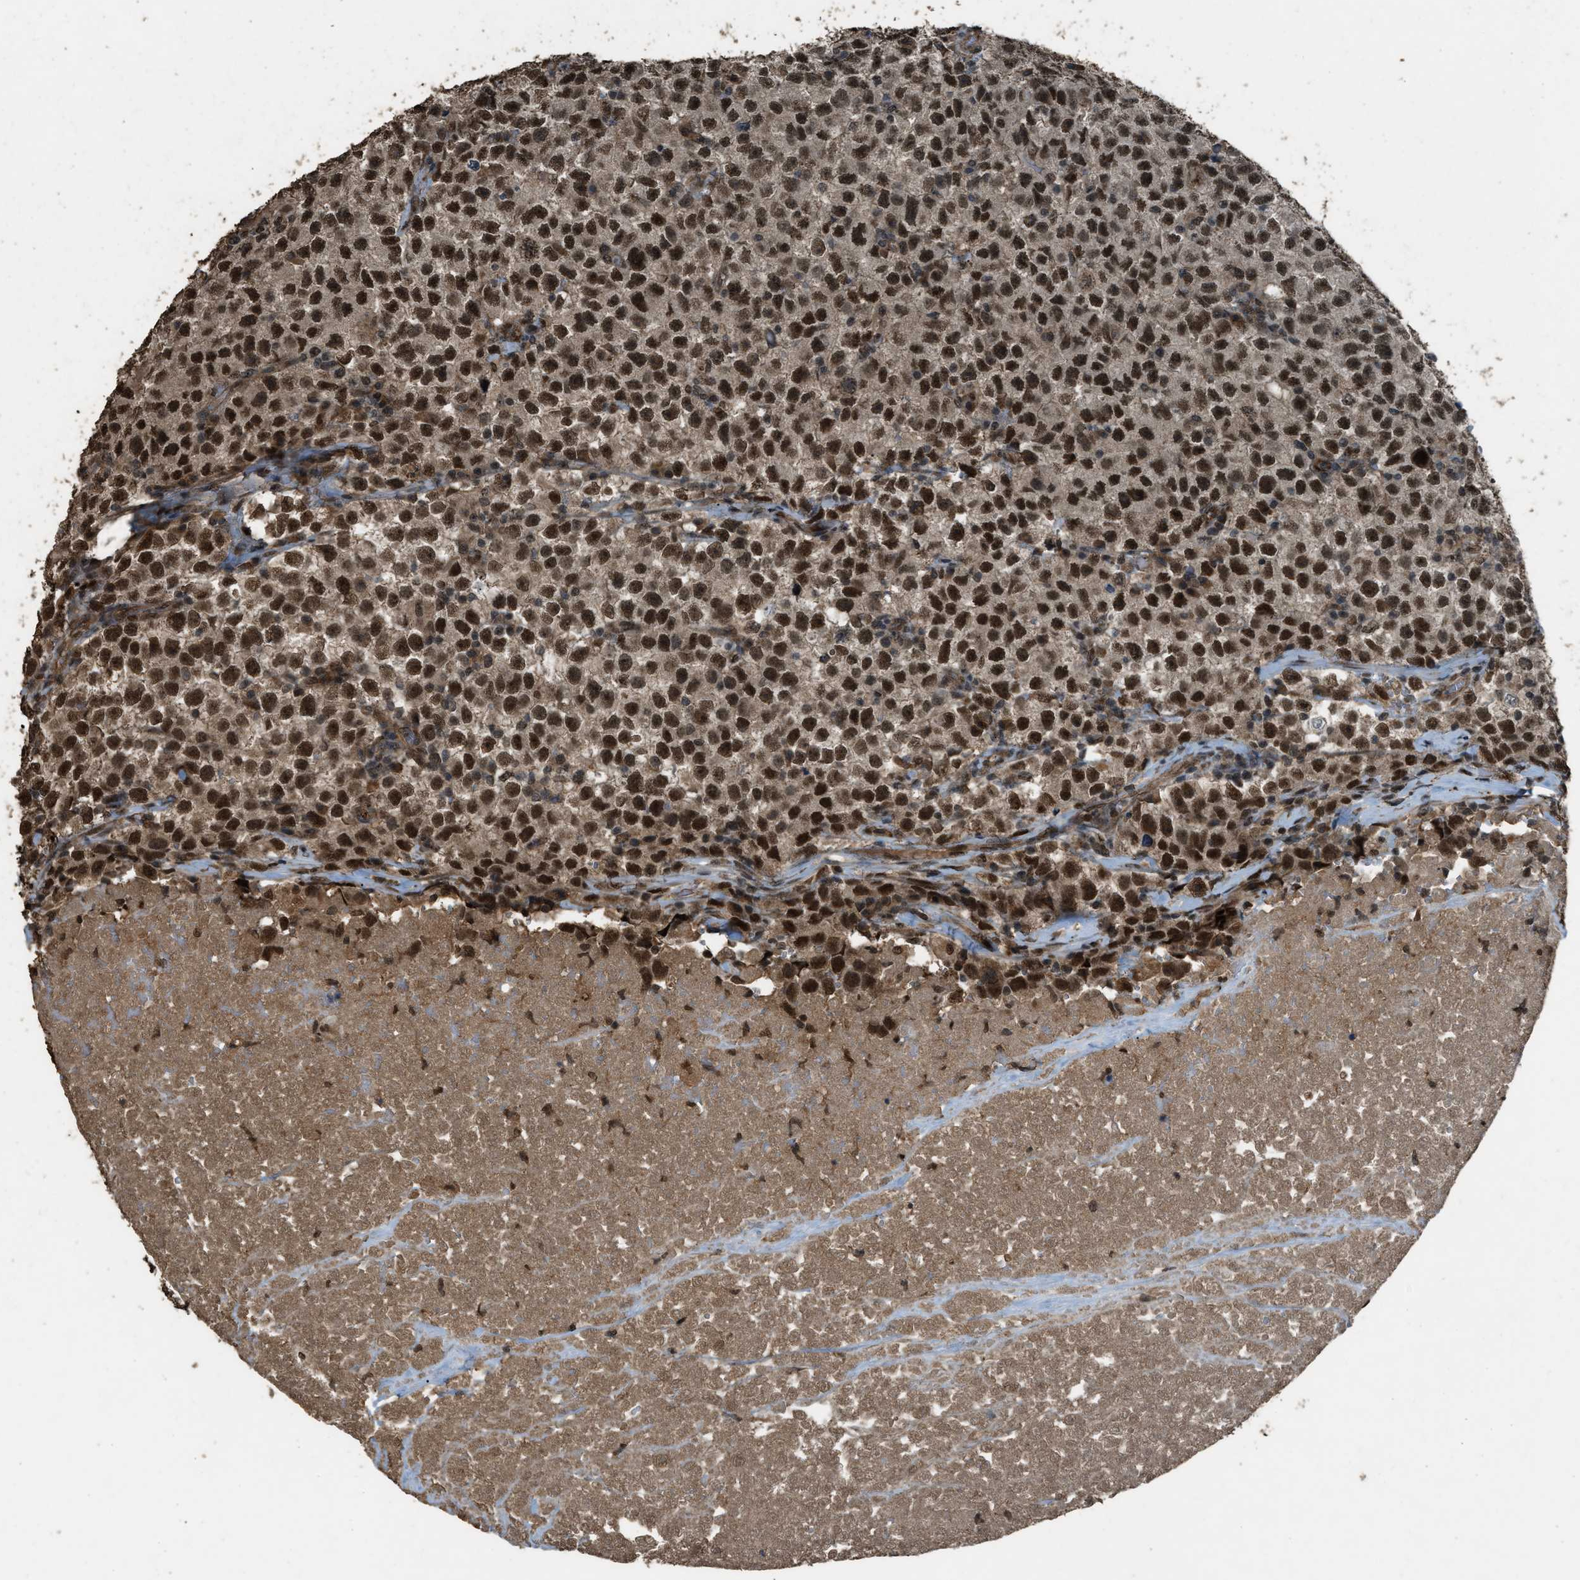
{"staining": {"intensity": "strong", "quantity": ">75%", "location": "nuclear"}, "tissue": "testis cancer", "cell_type": "Tumor cells", "image_type": "cancer", "snomed": [{"axis": "morphology", "description": "Seminoma, NOS"}, {"axis": "topography", "description": "Testis"}], "caption": "Immunohistochemistry (IHC) staining of testis seminoma, which shows high levels of strong nuclear positivity in about >75% of tumor cells indicating strong nuclear protein staining. The staining was performed using DAB (brown) for protein detection and nuclei were counterstained in hematoxylin (blue).", "gene": "SERTAD2", "patient": {"sex": "male", "age": 22}}